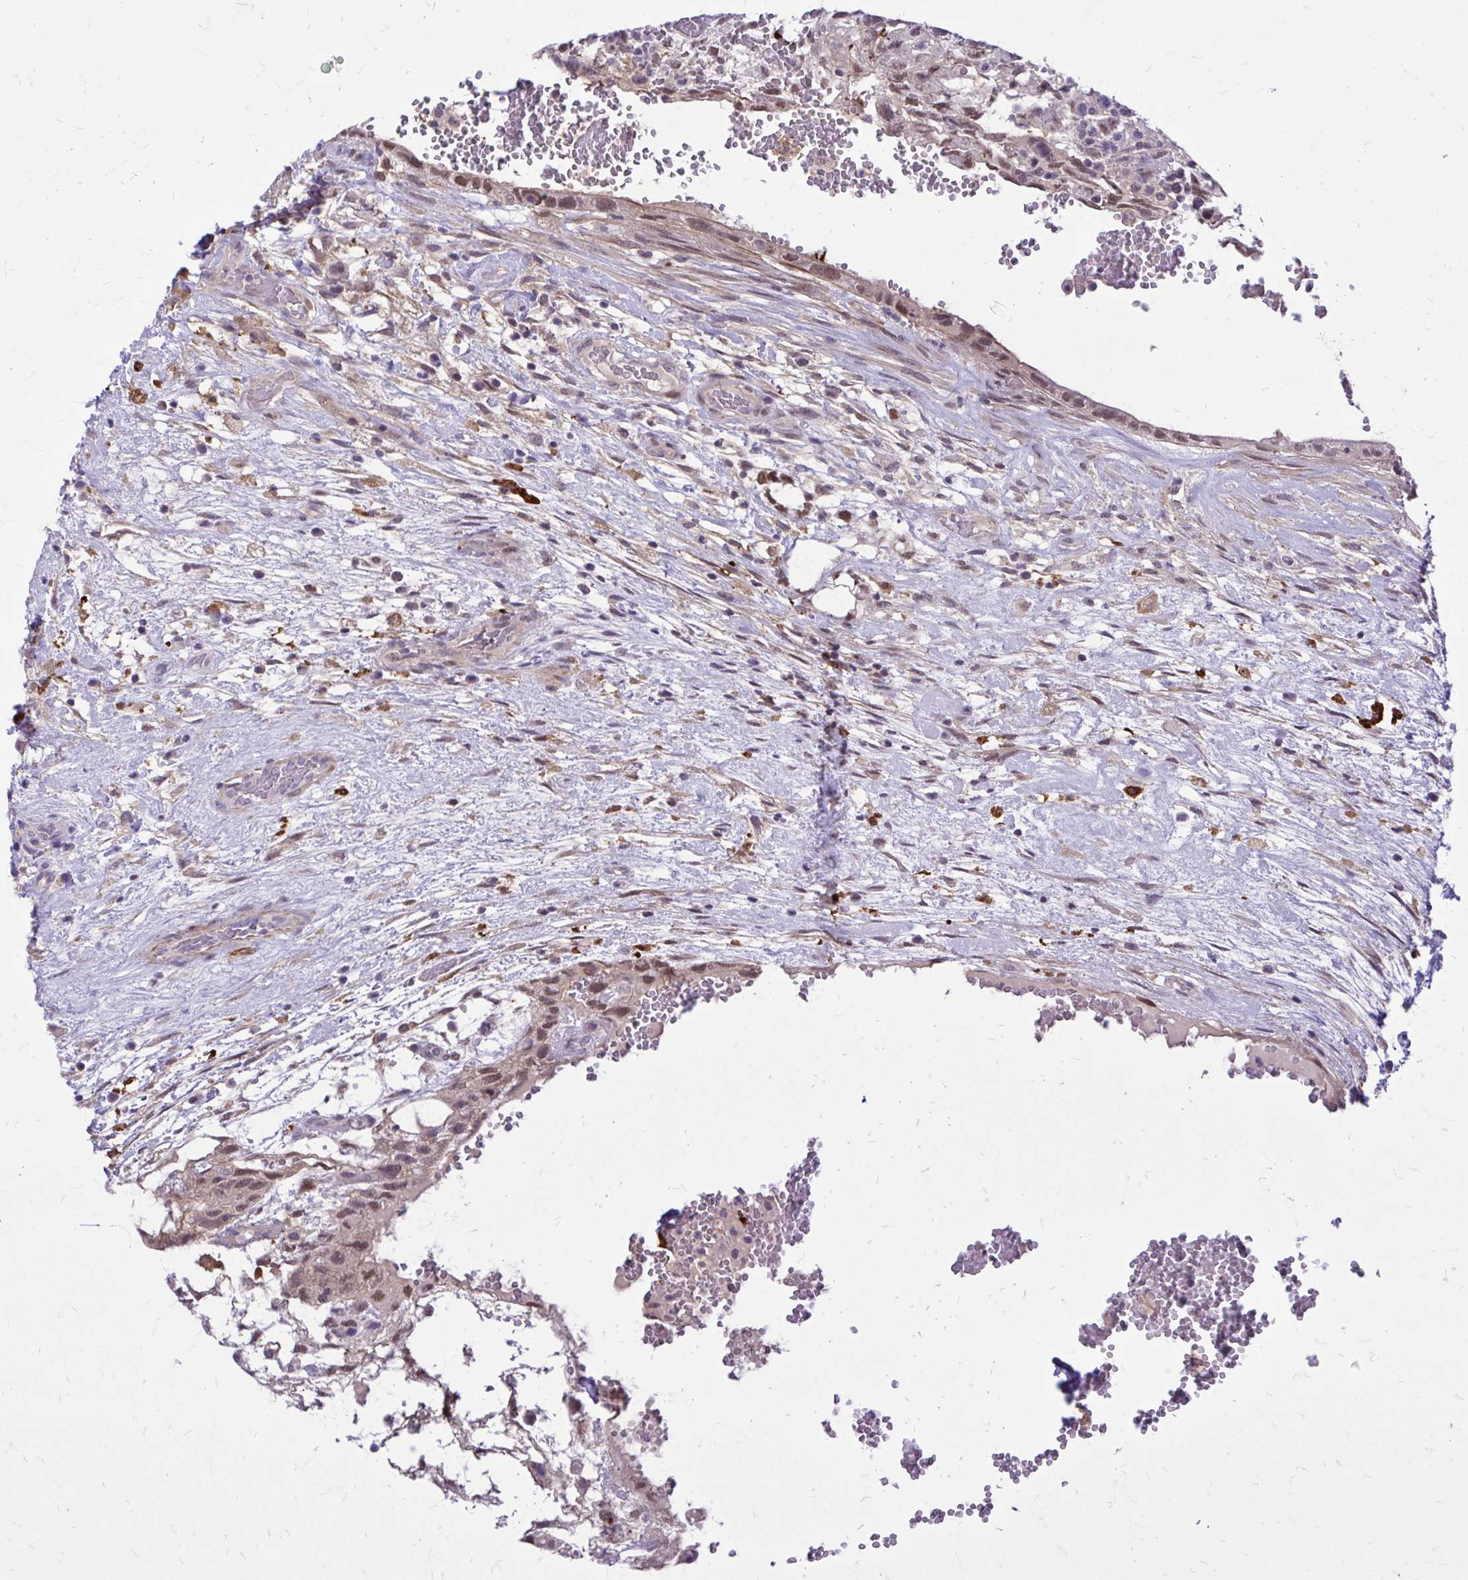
{"staining": {"intensity": "moderate", "quantity": ">75%", "location": "nuclear"}, "tissue": "testis cancer", "cell_type": "Tumor cells", "image_type": "cancer", "snomed": [{"axis": "morphology", "description": "Normal tissue, NOS"}, {"axis": "morphology", "description": "Carcinoma, Embryonal, NOS"}, {"axis": "topography", "description": "Testis"}], "caption": "Embryonal carcinoma (testis) stained for a protein (brown) shows moderate nuclear positive staining in about >75% of tumor cells.", "gene": "ZBTB25", "patient": {"sex": "male", "age": 32}}